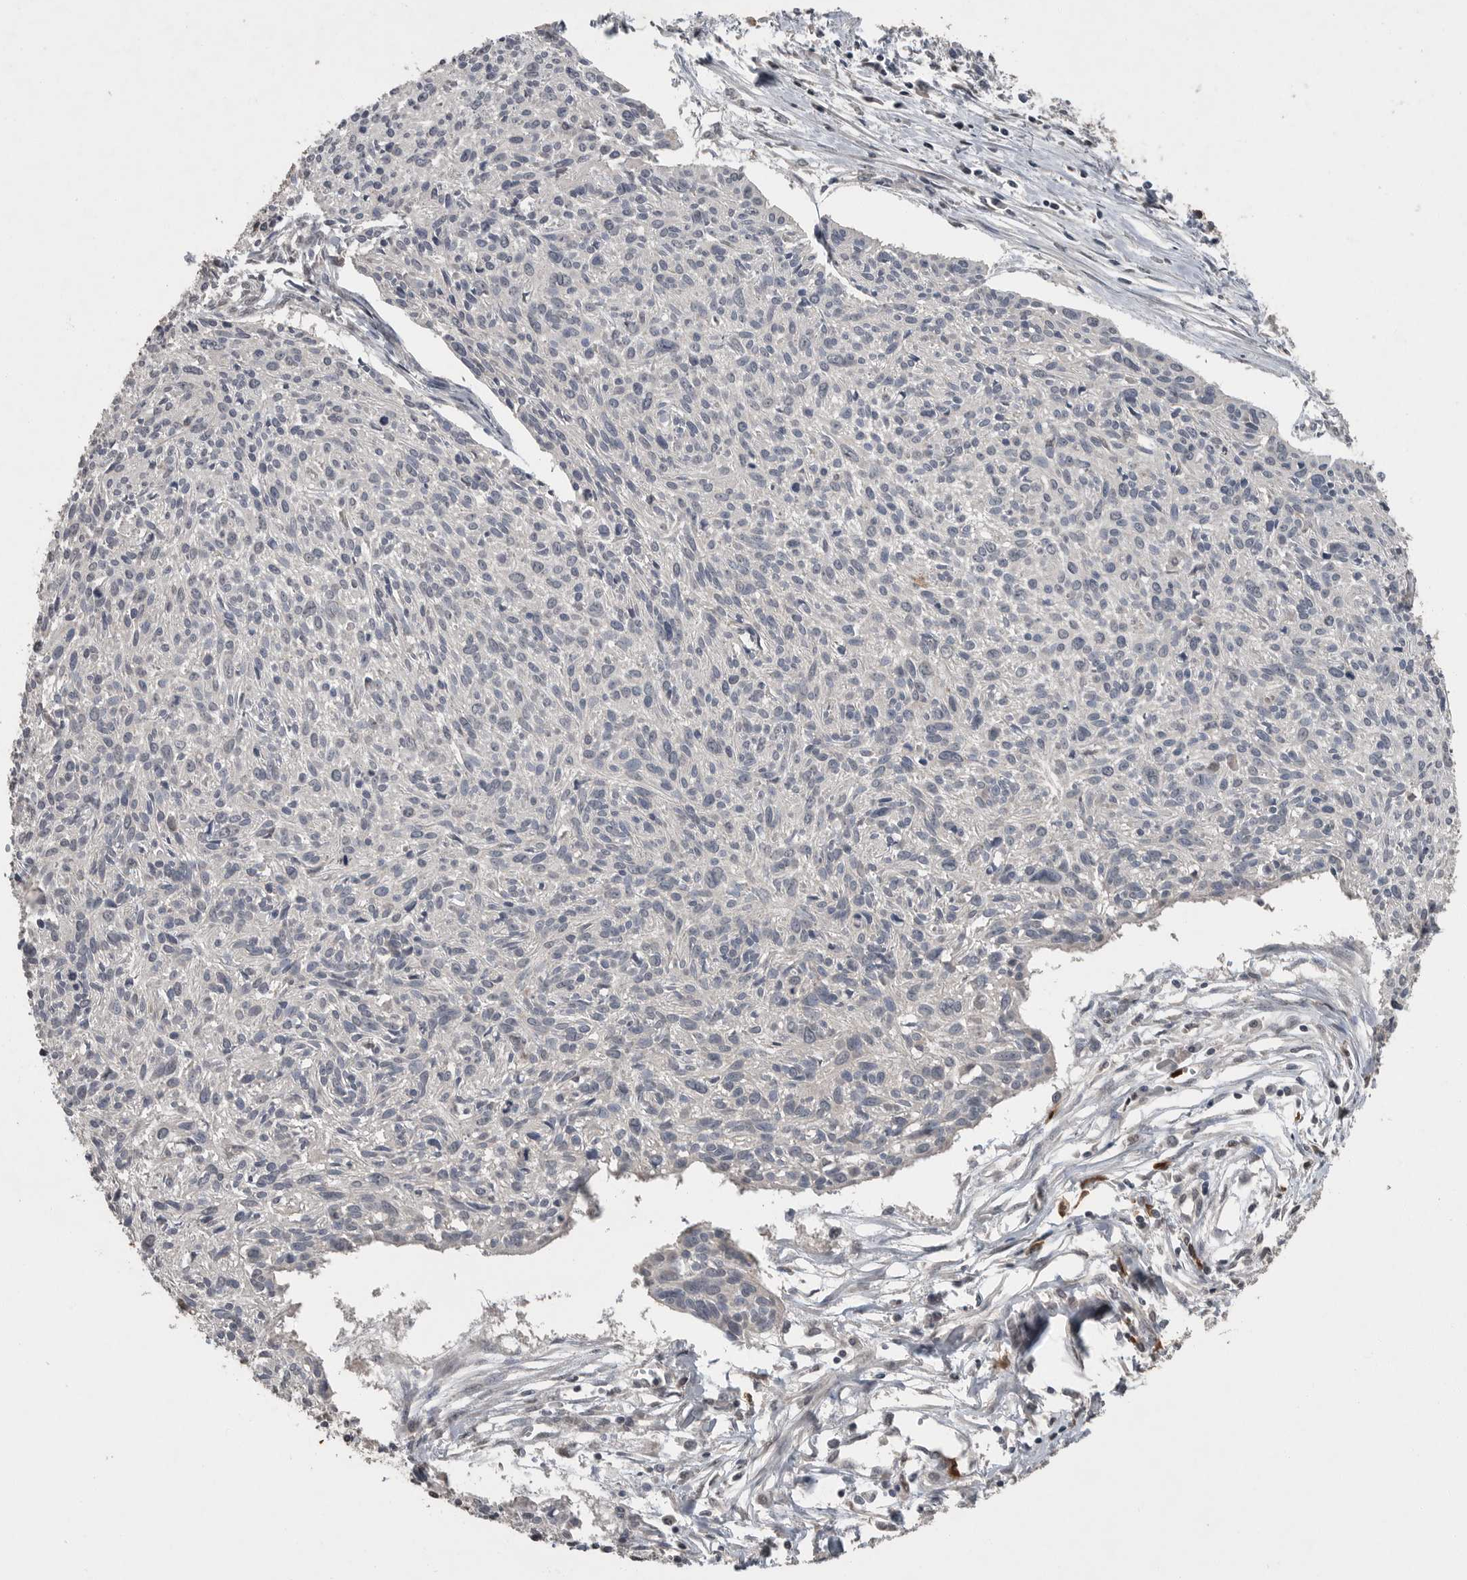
{"staining": {"intensity": "negative", "quantity": "none", "location": "none"}, "tissue": "cervical cancer", "cell_type": "Tumor cells", "image_type": "cancer", "snomed": [{"axis": "morphology", "description": "Squamous cell carcinoma, NOS"}, {"axis": "topography", "description": "Cervix"}], "caption": "DAB immunohistochemical staining of human cervical cancer exhibits no significant positivity in tumor cells.", "gene": "SCP2", "patient": {"sex": "female", "age": 51}}